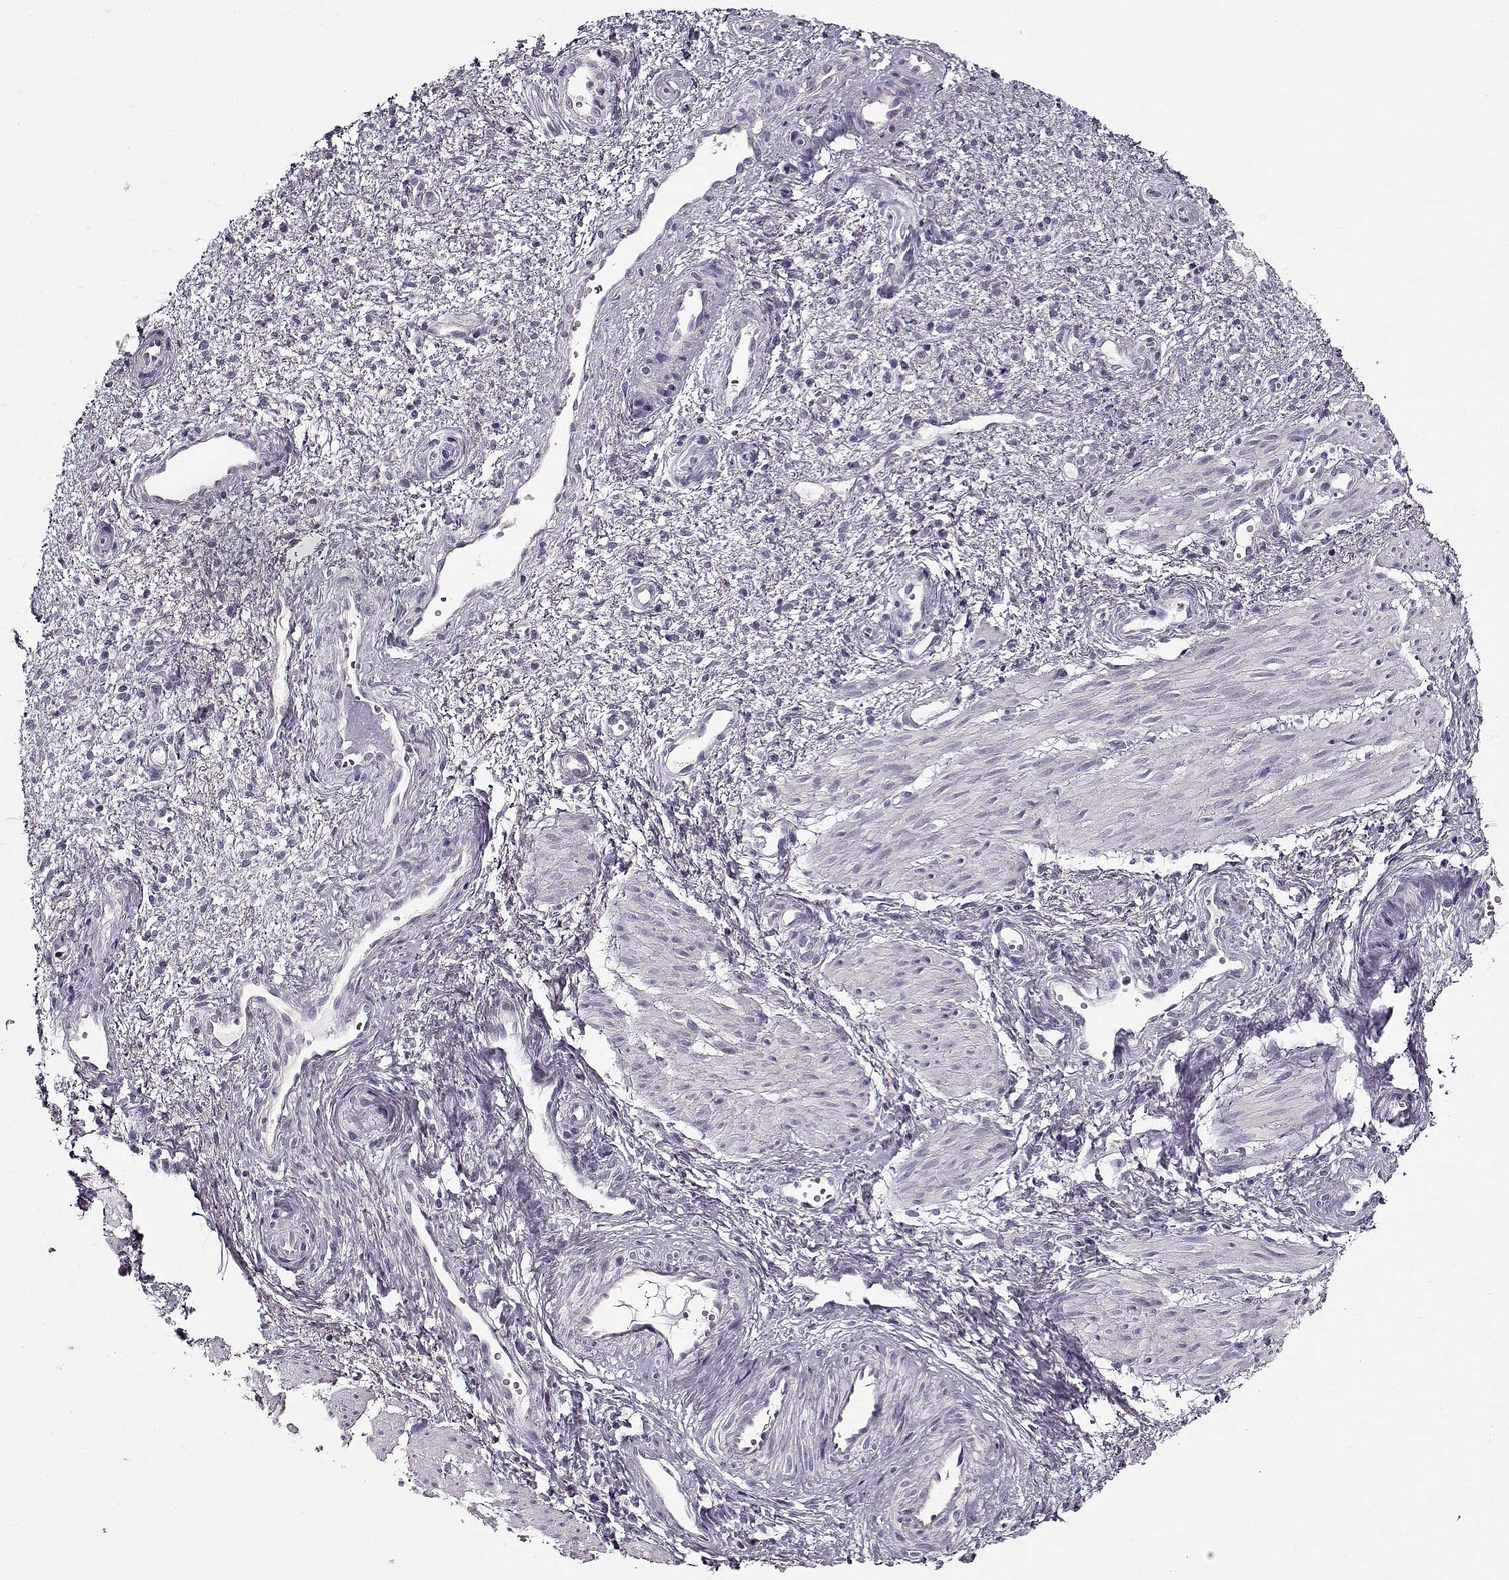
{"staining": {"intensity": "negative", "quantity": "none", "location": "none"}, "tissue": "cervical cancer", "cell_type": "Tumor cells", "image_type": "cancer", "snomed": [{"axis": "morphology", "description": "Squamous cell carcinoma, NOS"}, {"axis": "topography", "description": "Cervix"}], "caption": "High power microscopy micrograph of an immunohistochemistry (IHC) micrograph of cervical cancer, revealing no significant positivity in tumor cells. Nuclei are stained in blue.", "gene": "CCDC136", "patient": {"sex": "female", "age": 30}}